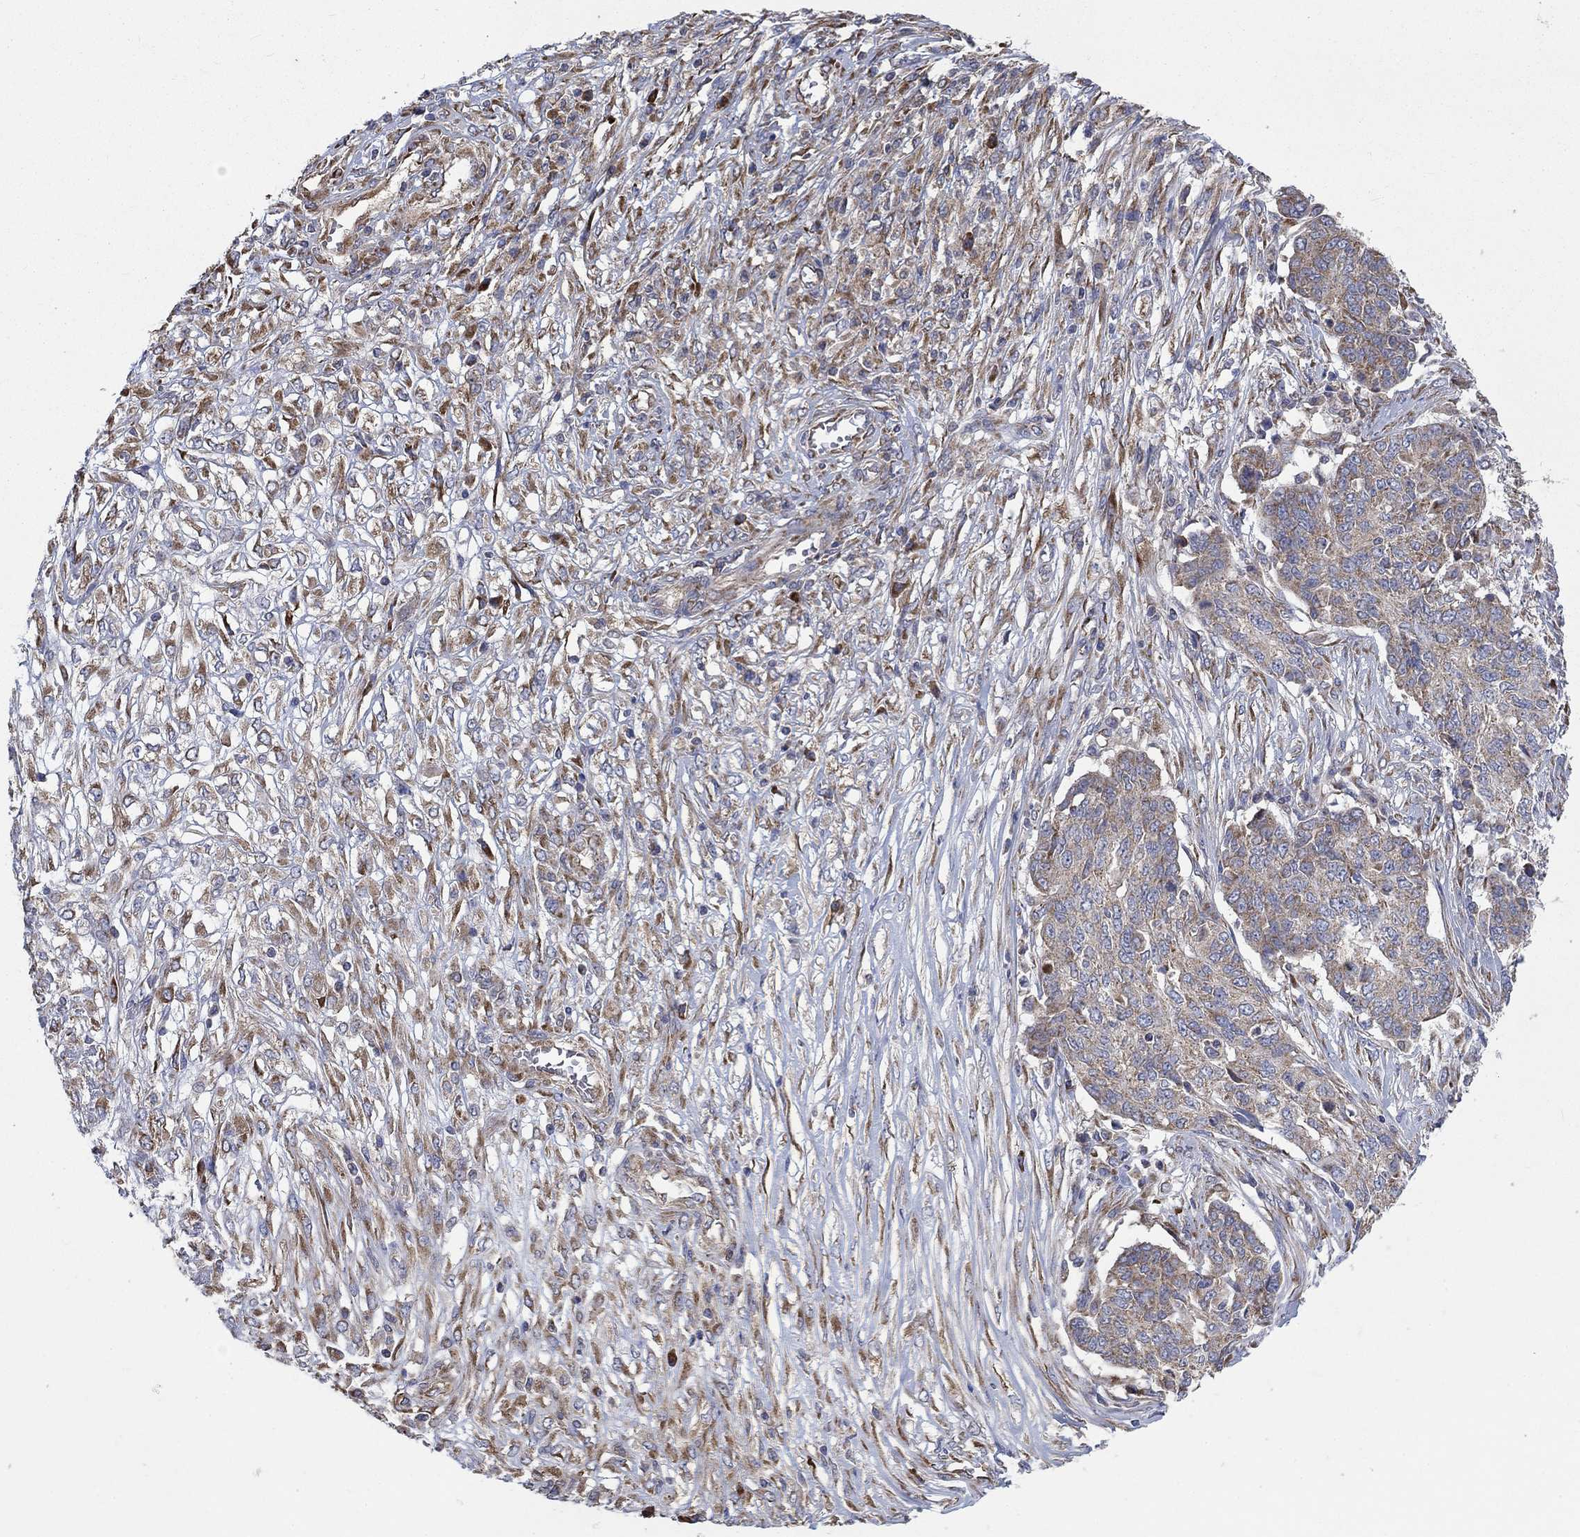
{"staining": {"intensity": "weak", "quantity": ">75%", "location": "cytoplasmic/membranous"}, "tissue": "ovarian cancer", "cell_type": "Tumor cells", "image_type": "cancer", "snomed": [{"axis": "morphology", "description": "Cystadenocarcinoma, serous, NOS"}, {"axis": "topography", "description": "Ovary"}], "caption": "Protein staining of ovarian cancer (serous cystadenocarcinoma) tissue shows weak cytoplasmic/membranous staining in approximately >75% of tumor cells.", "gene": "RPLP0", "patient": {"sex": "female", "age": 67}}